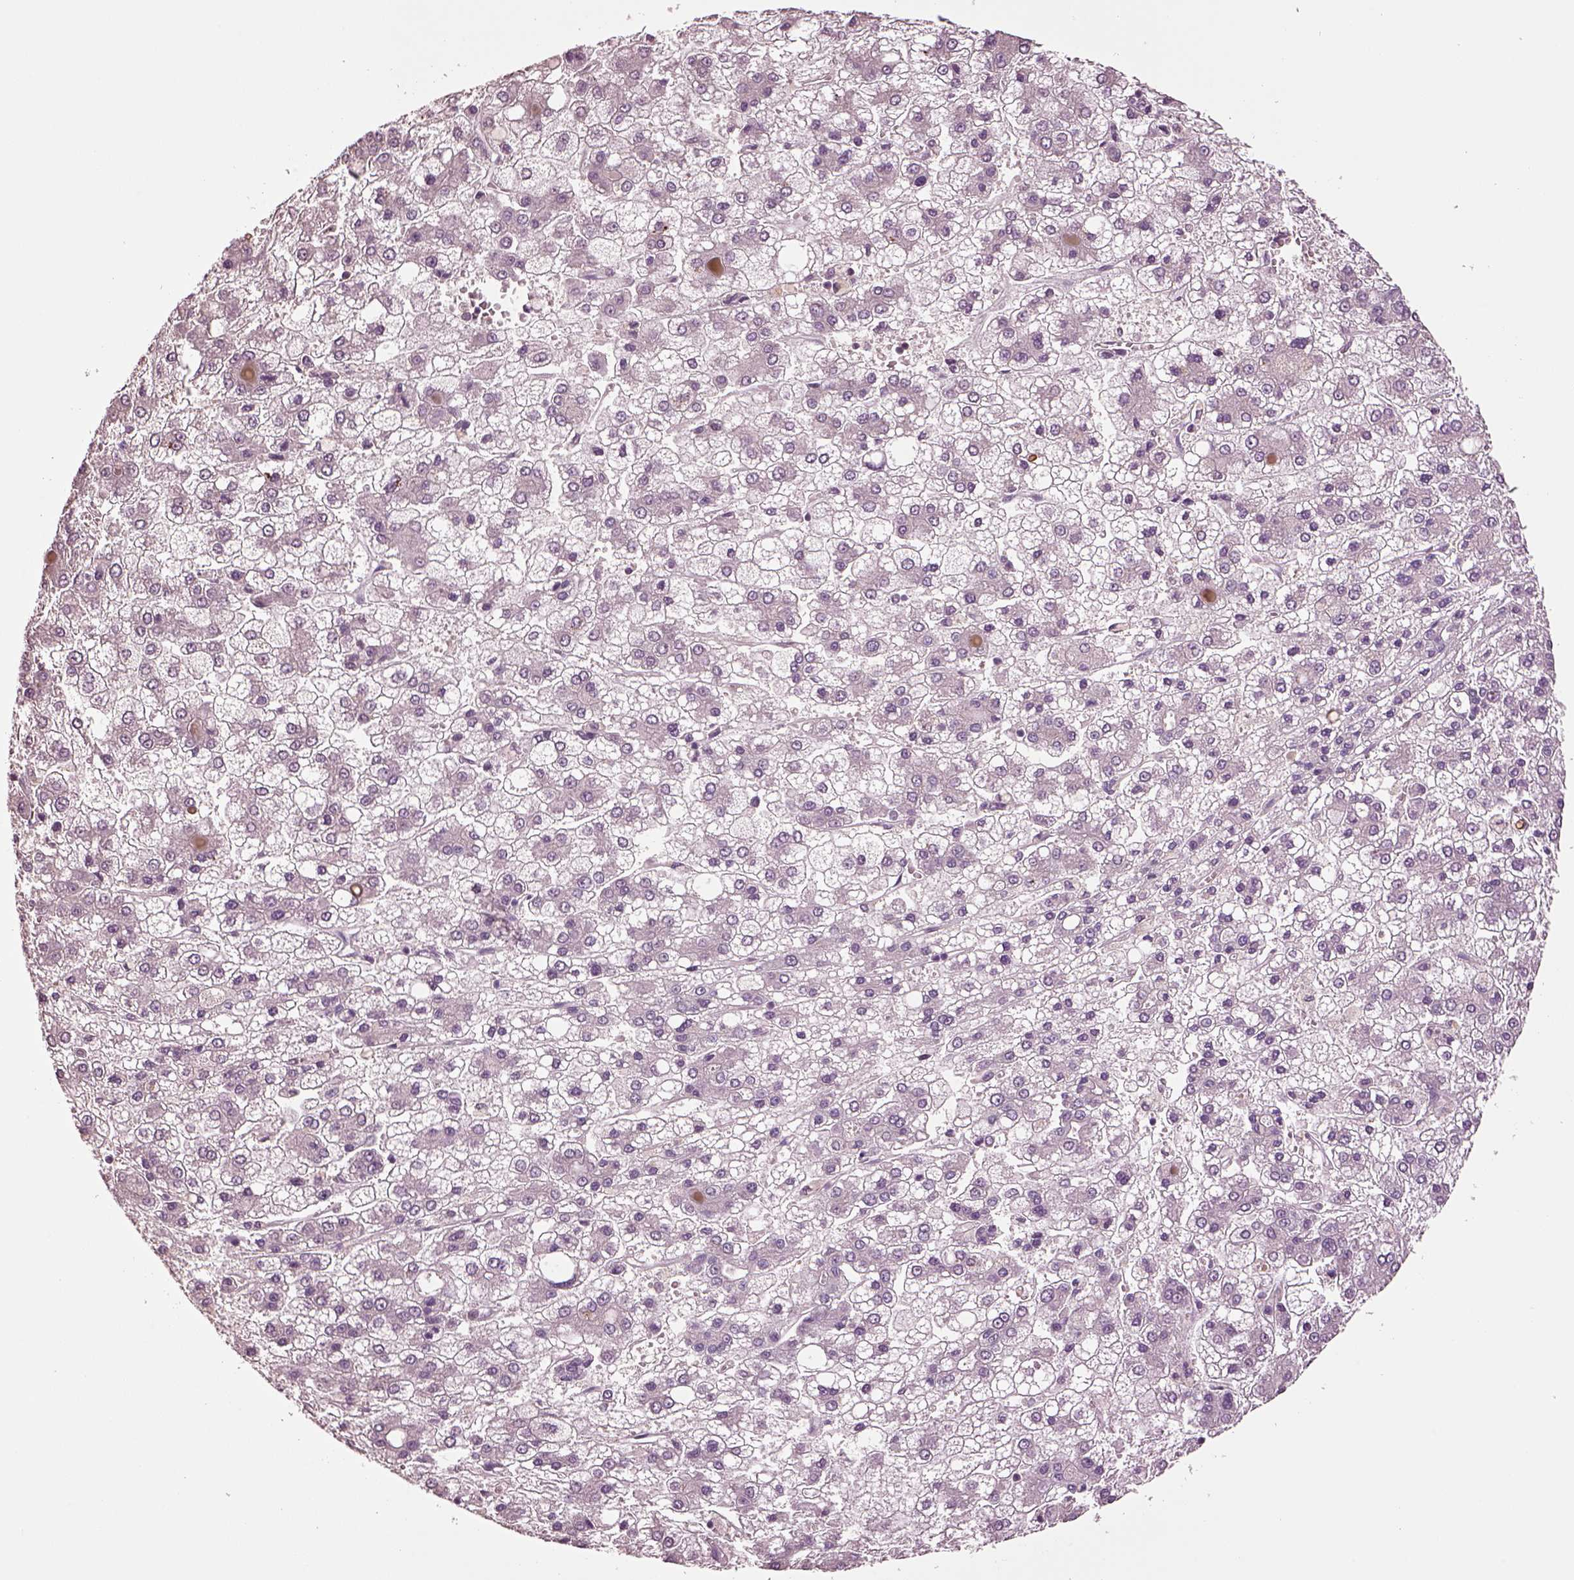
{"staining": {"intensity": "negative", "quantity": "none", "location": "none"}, "tissue": "liver cancer", "cell_type": "Tumor cells", "image_type": "cancer", "snomed": [{"axis": "morphology", "description": "Carcinoma, Hepatocellular, NOS"}, {"axis": "topography", "description": "Liver"}], "caption": "A histopathology image of liver cancer (hepatocellular carcinoma) stained for a protein reveals no brown staining in tumor cells.", "gene": "CLPSL1", "patient": {"sex": "male", "age": 73}}